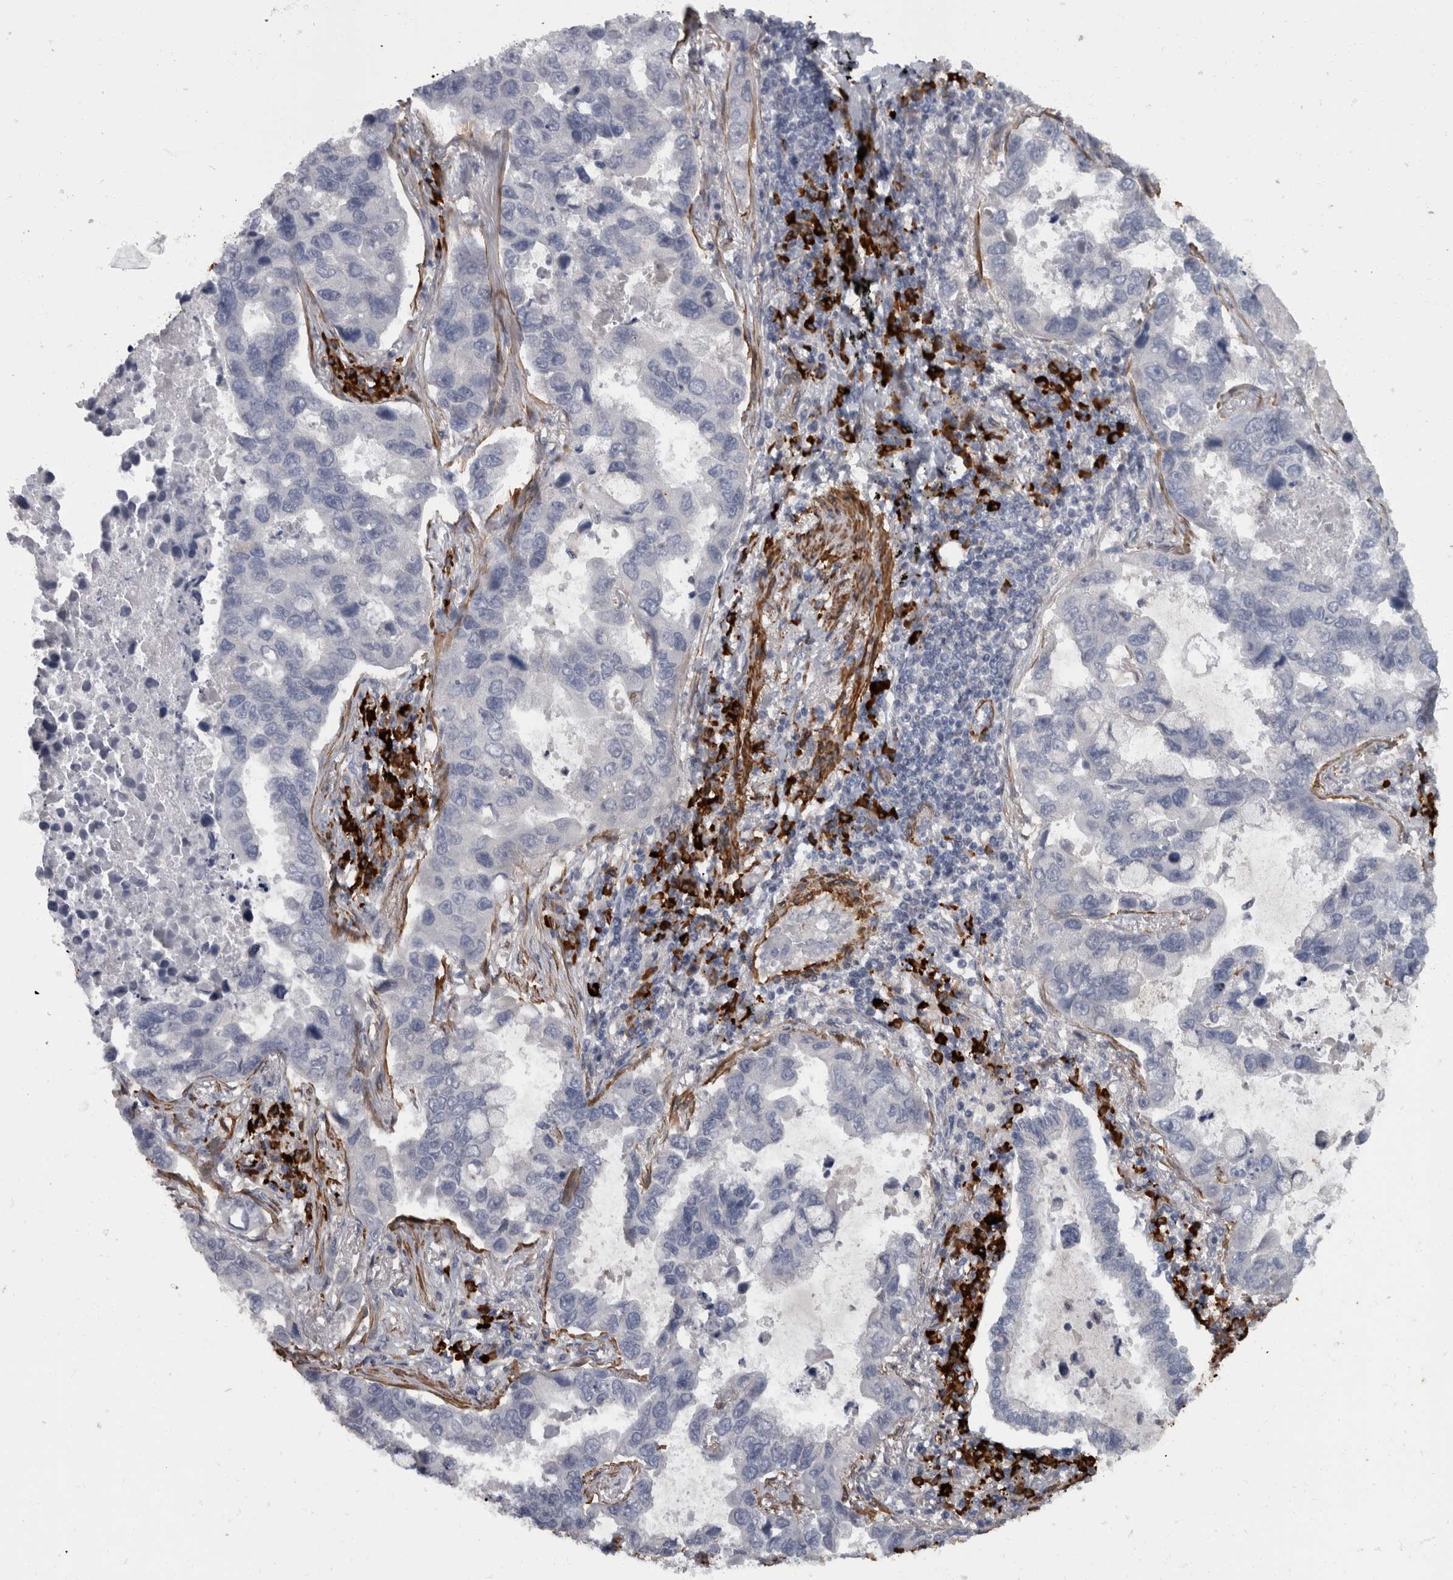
{"staining": {"intensity": "negative", "quantity": "none", "location": "none"}, "tissue": "lung cancer", "cell_type": "Tumor cells", "image_type": "cancer", "snomed": [{"axis": "morphology", "description": "Adenocarcinoma, NOS"}, {"axis": "topography", "description": "Lung"}], "caption": "A high-resolution histopathology image shows immunohistochemistry (IHC) staining of lung adenocarcinoma, which exhibits no significant positivity in tumor cells. (DAB immunohistochemistry, high magnification).", "gene": "MASTL", "patient": {"sex": "male", "age": 64}}